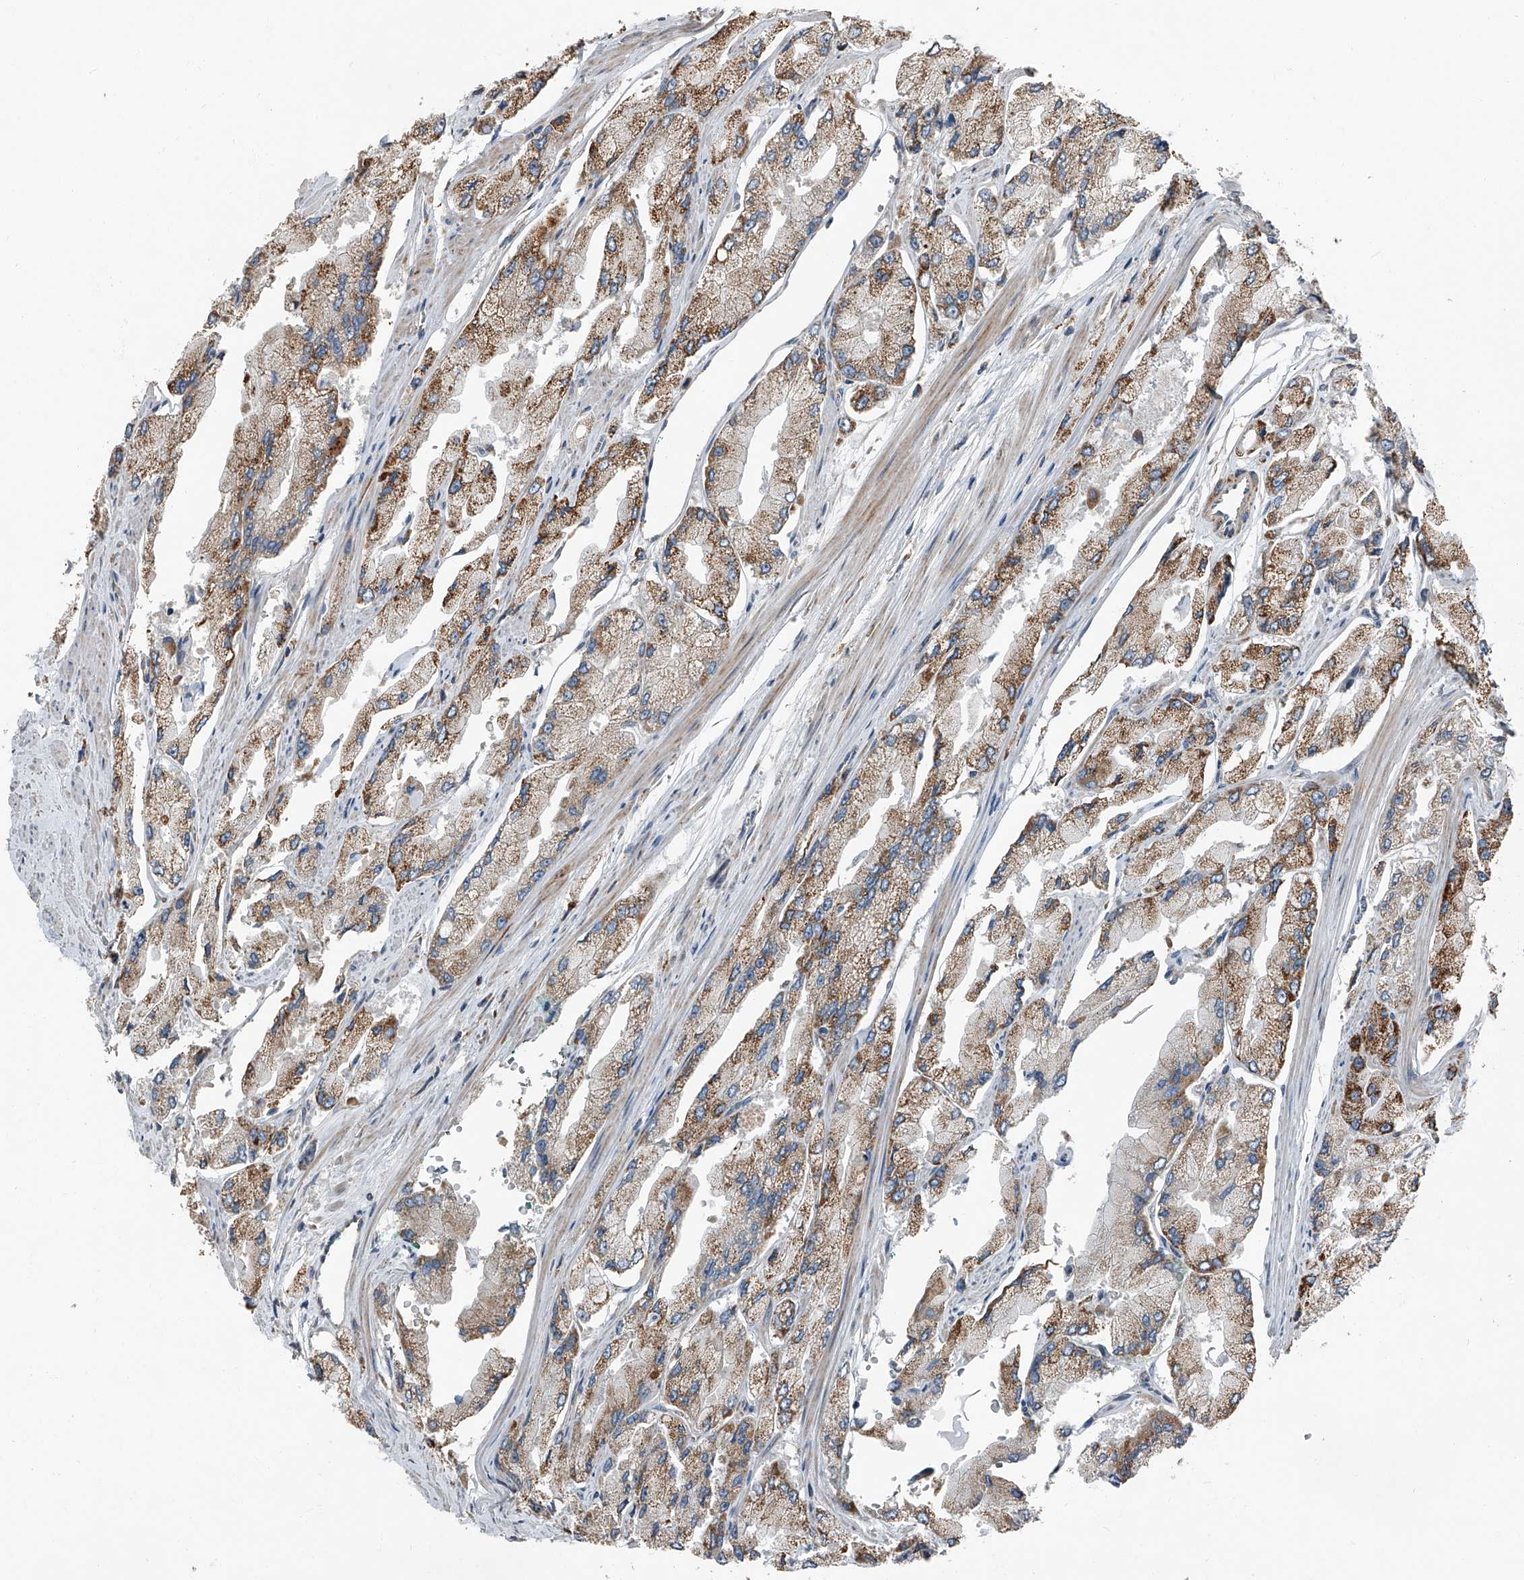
{"staining": {"intensity": "moderate", "quantity": ">75%", "location": "cytoplasmic/membranous"}, "tissue": "prostate cancer", "cell_type": "Tumor cells", "image_type": "cancer", "snomed": [{"axis": "morphology", "description": "Adenocarcinoma, High grade"}, {"axis": "topography", "description": "Prostate"}], "caption": "Prostate cancer (adenocarcinoma (high-grade)) stained with DAB IHC displays medium levels of moderate cytoplasmic/membranous expression in approximately >75% of tumor cells.", "gene": "CHRNA7", "patient": {"sex": "male", "age": 58}}